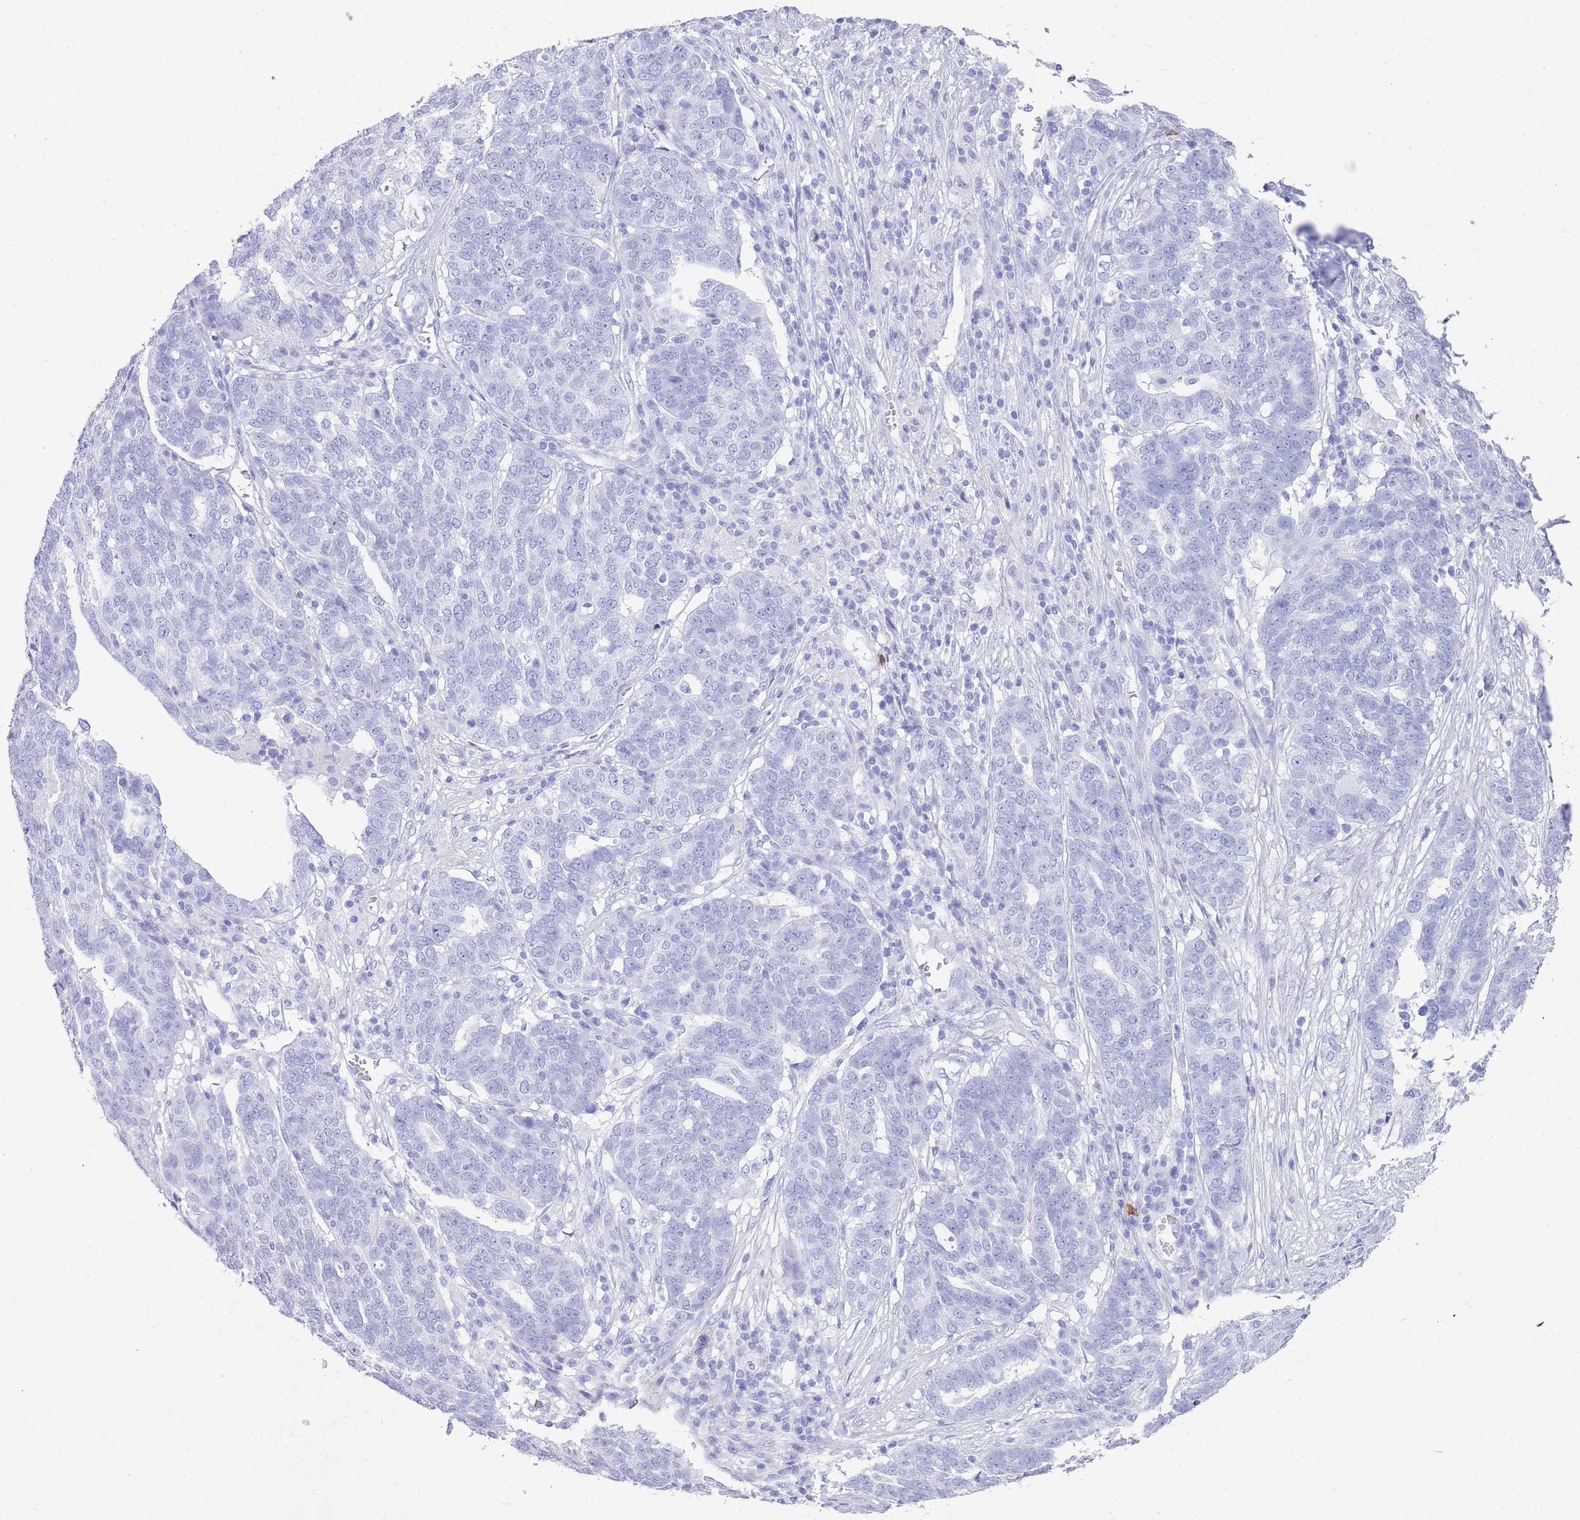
{"staining": {"intensity": "negative", "quantity": "none", "location": "none"}, "tissue": "ovarian cancer", "cell_type": "Tumor cells", "image_type": "cancer", "snomed": [{"axis": "morphology", "description": "Cystadenocarcinoma, serous, NOS"}, {"axis": "topography", "description": "Ovary"}], "caption": "Ovarian cancer (serous cystadenocarcinoma) stained for a protein using immunohistochemistry exhibits no expression tumor cells.", "gene": "MYADML2", "patient": {"sex": "female", "age": 59}}